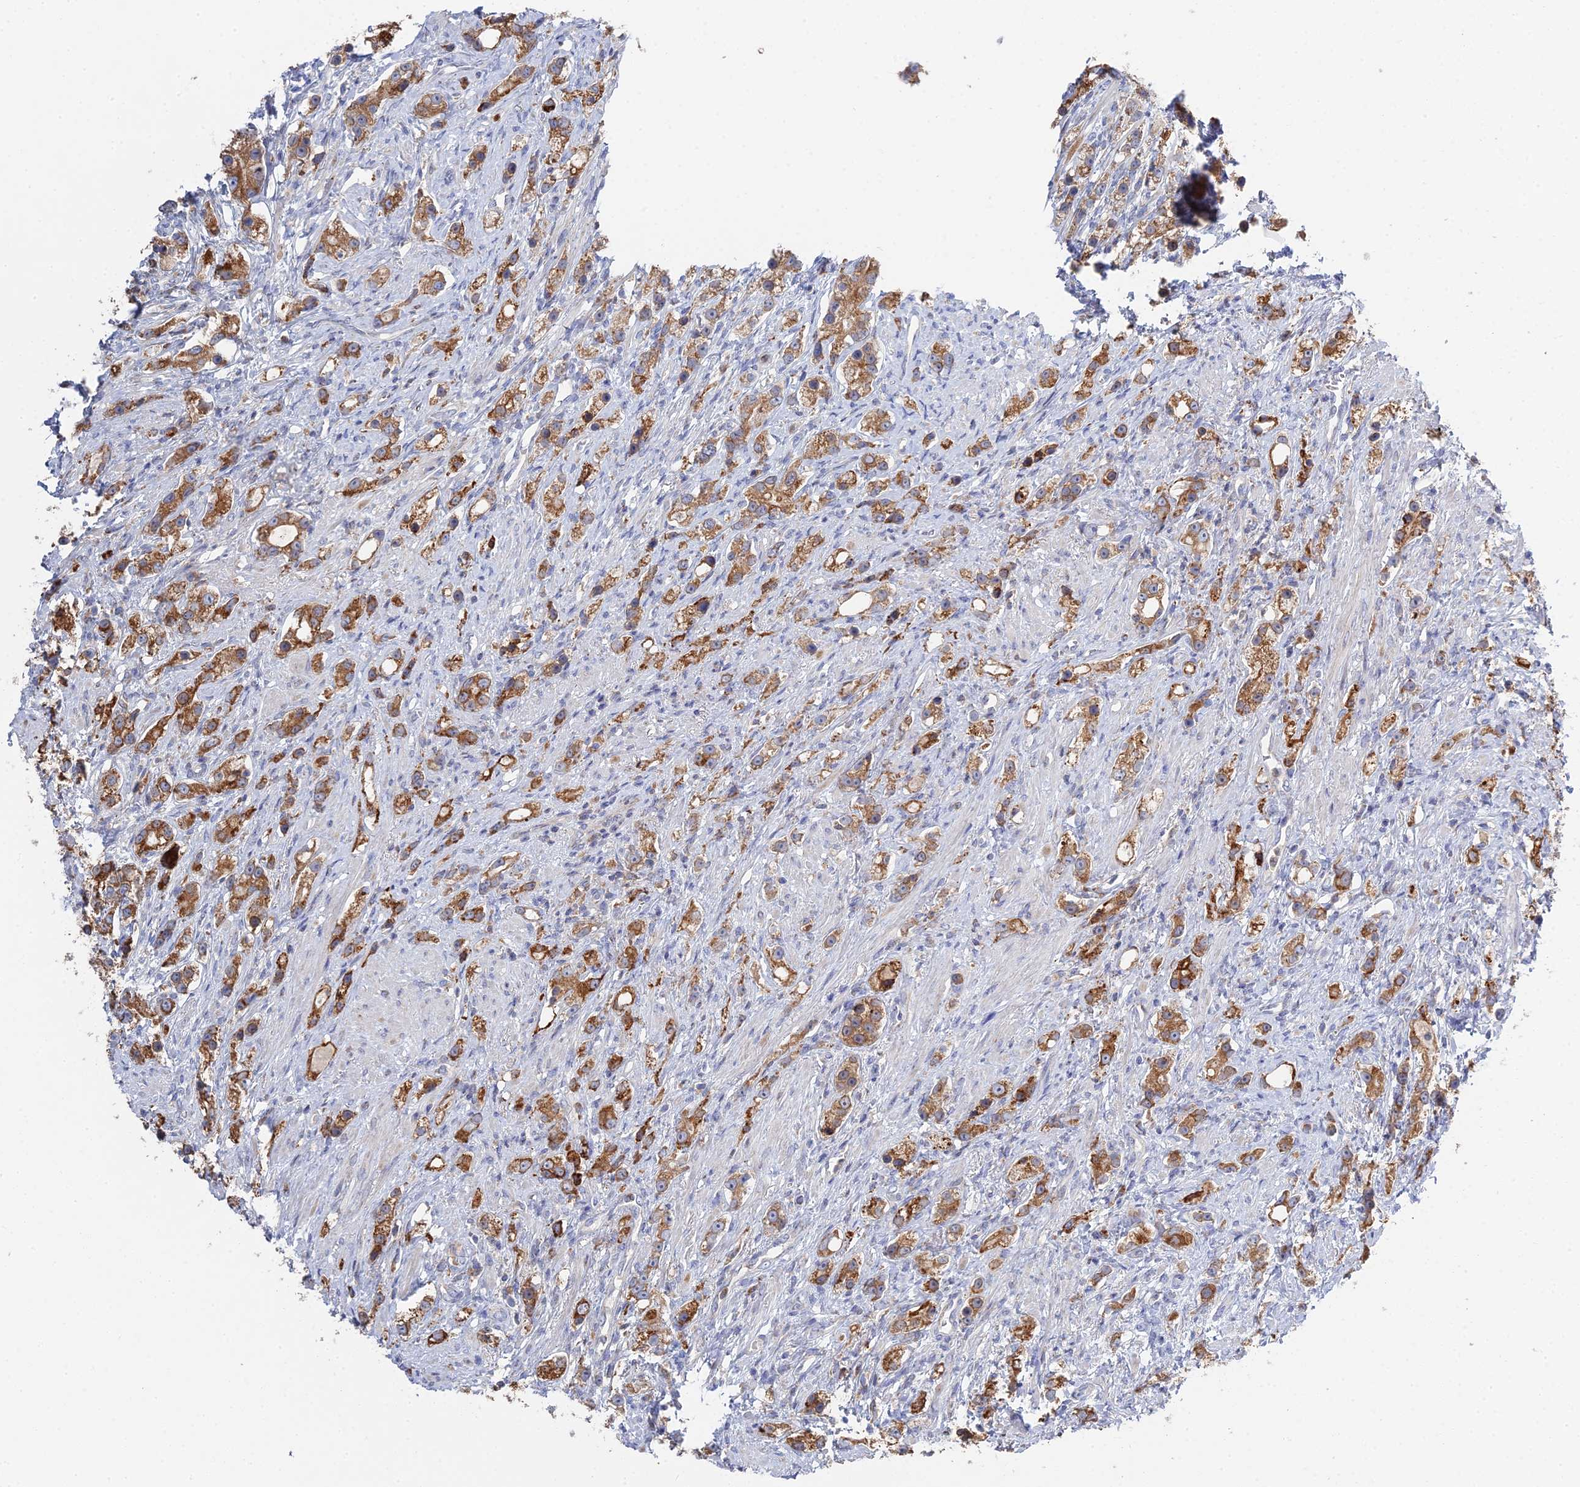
{"staining": {"intensity": "moderate", "quantity": ">75%", "location": "cytoplasmic/membranous"}, "tissue": "prostate cancer", "cell_type": "Tumor cells", "image_type": "cancer", "snomed": [{"axis": "morphology", "description": "Adenocarcinoma, High grade"}, {"axis": "topography", "description": "Prostate"}], "caption": "High-grade adenocarcinoma (prostate) stained with immunohistochemistry (IHC) exhibits moderate cytoplasmic/membranous expression in about >75% of tumor cells.", "gene": "TRAPPC6A", "patient": {"sex": "male", "age": 63}}